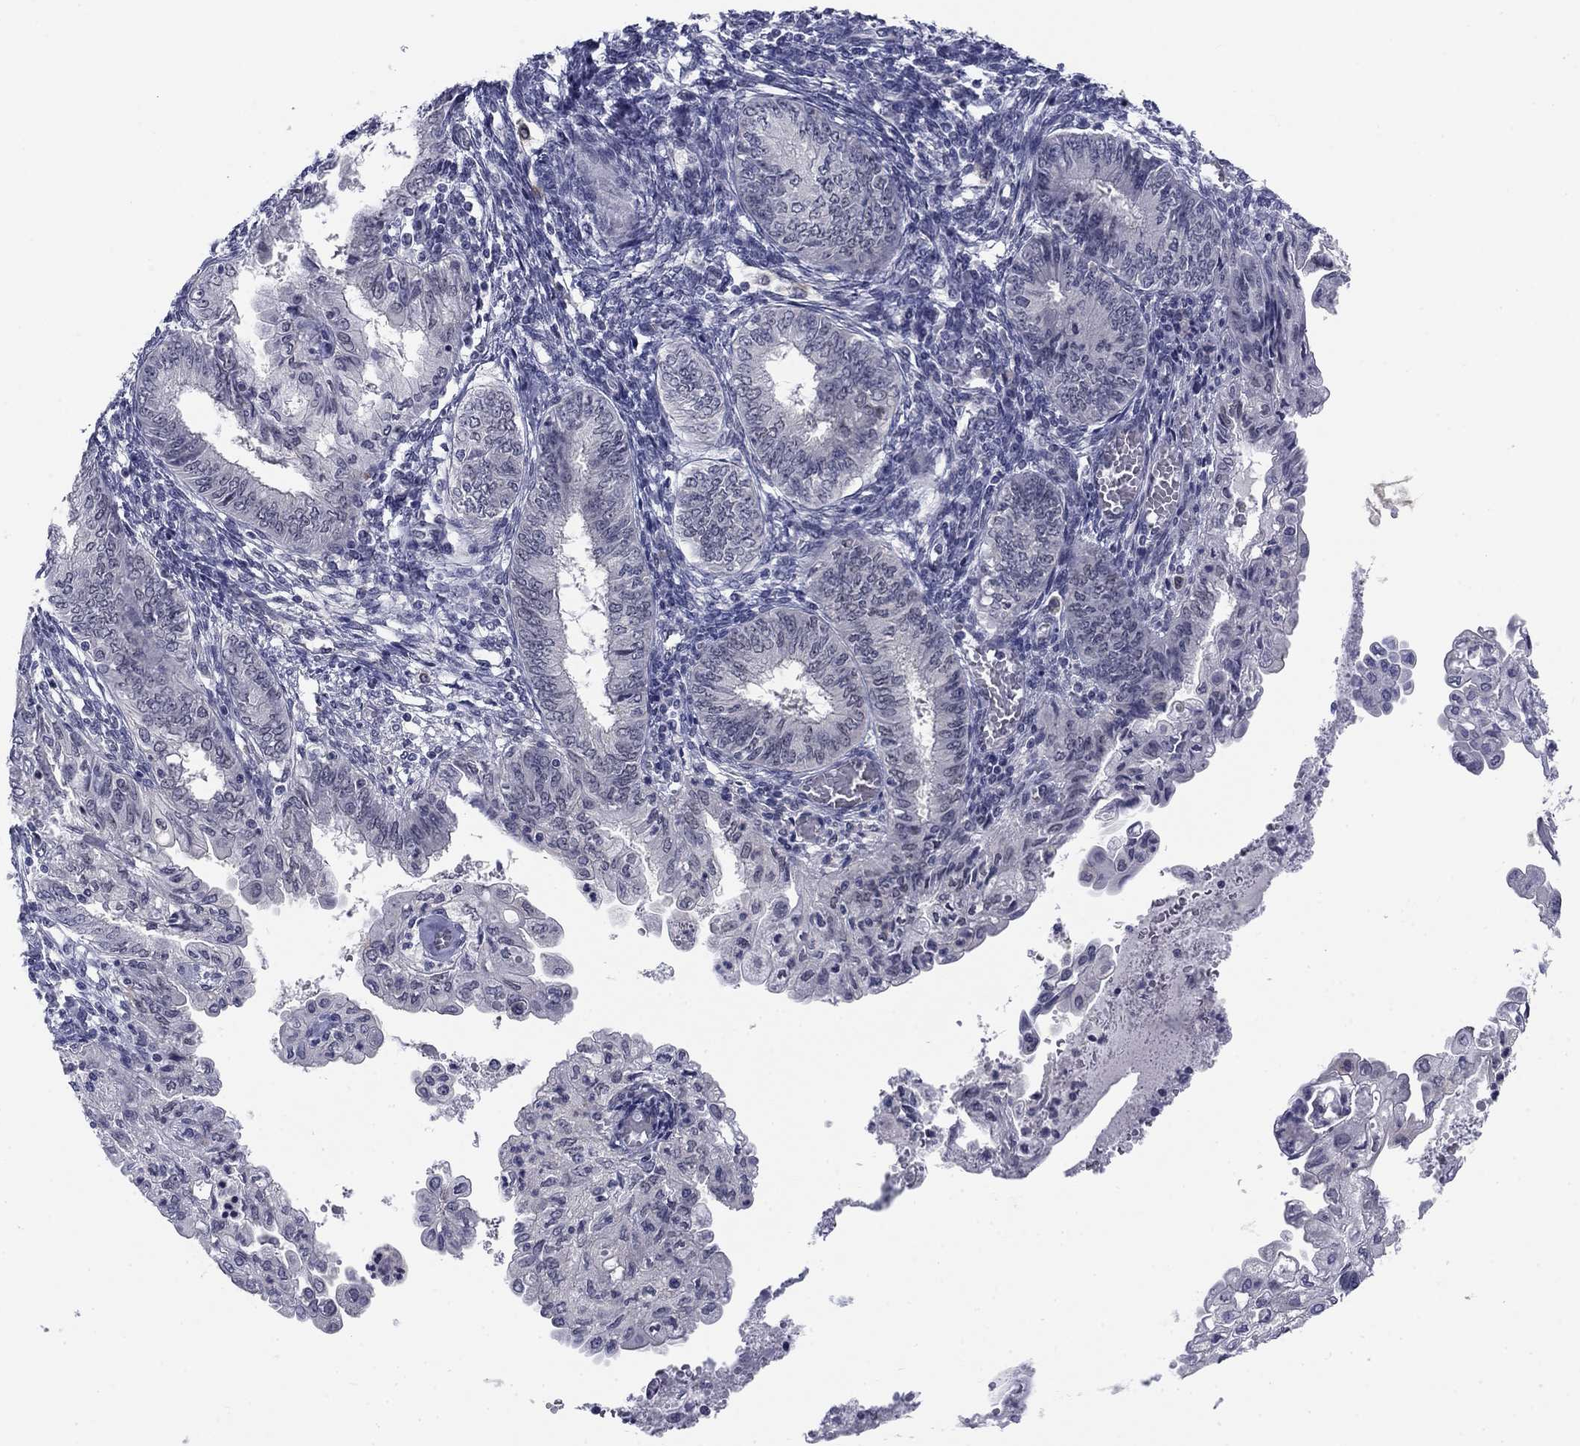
{"staining": {"intensity": "negative", "quantity": "none", "location": "none"}, "tissue": "endometrial cancer", "cell_type": "Tumor cells", "image_type": "cancer", "snomed": [{"axis": "morphology", "description": "Adenocarcinoma, NOS"}, {"axis": "topography", "description": "Endometrium"}], "caption": "DAB immunohistochemical staining of adenocarcinoma (endometrial) exhibits no significant staining in tumor cells. Nuclei are stained in blue.", "gene": "TIGD4", "patient": {"sex": "female", "age": 68}}